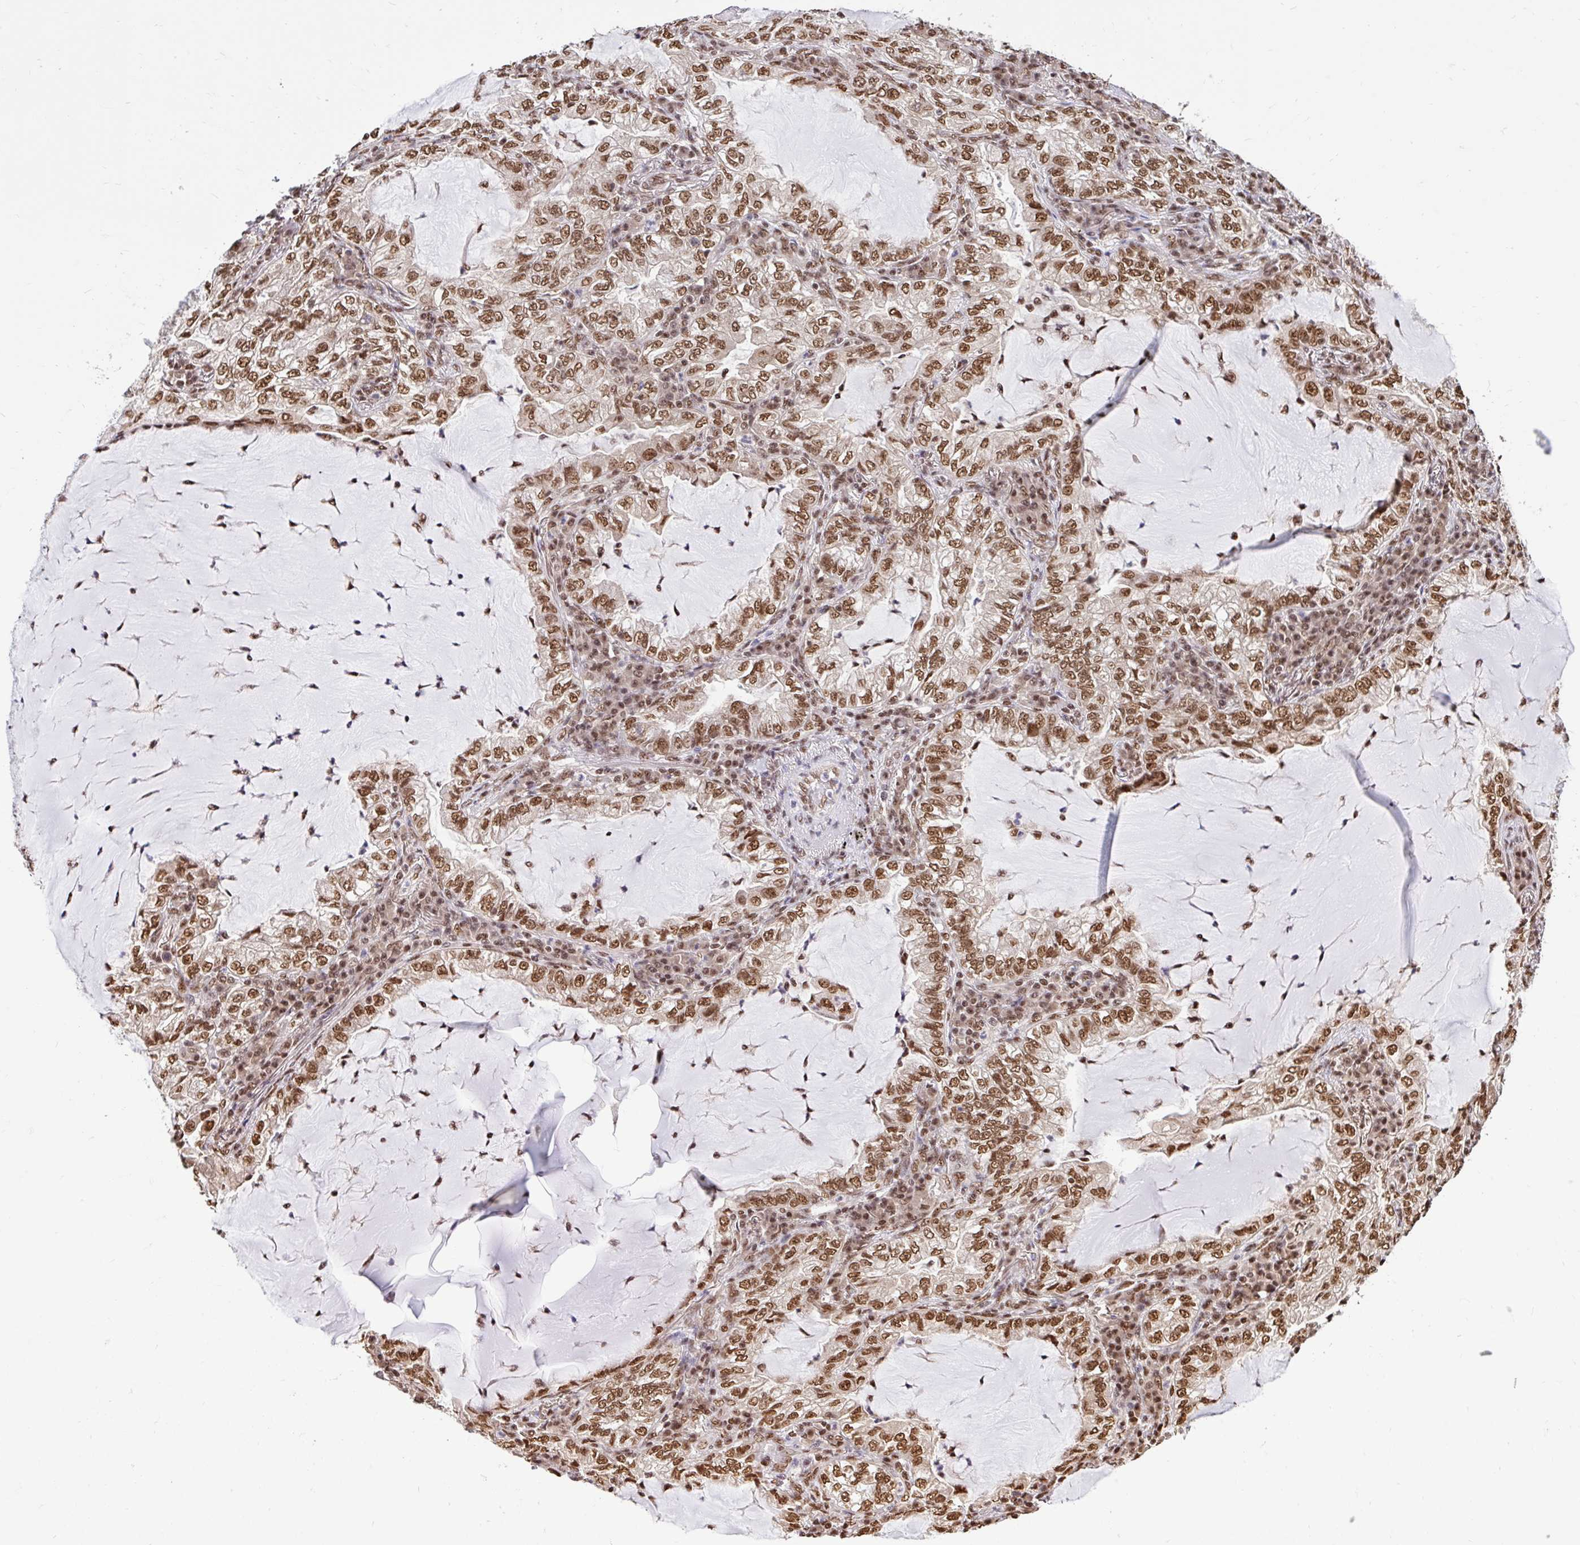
{"staining": {"intensity": "moderate", "quantity": ">75%", "location": "nuclear"}, "tissue": "lung cancer", "cell_type": "Tumor cells", "image_type": "cancer", "snomed": [{"axis": "morphology", "description": "Adenocarcinoma, NOS"}, {"axis": "topography", "description": "Lung"}], "caption": "IHC (DAB (3,3'-diaminobenzidine)) staining of human lung cancer exhibits moderate nuclear protein expression in approximately >75% of tumor cells. Using DAB (3,3'-diaminobenzidine) (brown) and hematoxylin (blue) stains, captured at high magnification using brightfield microscopy.", "gene": "ABCA9", "patient": {"sex": "female", "age": 73}}